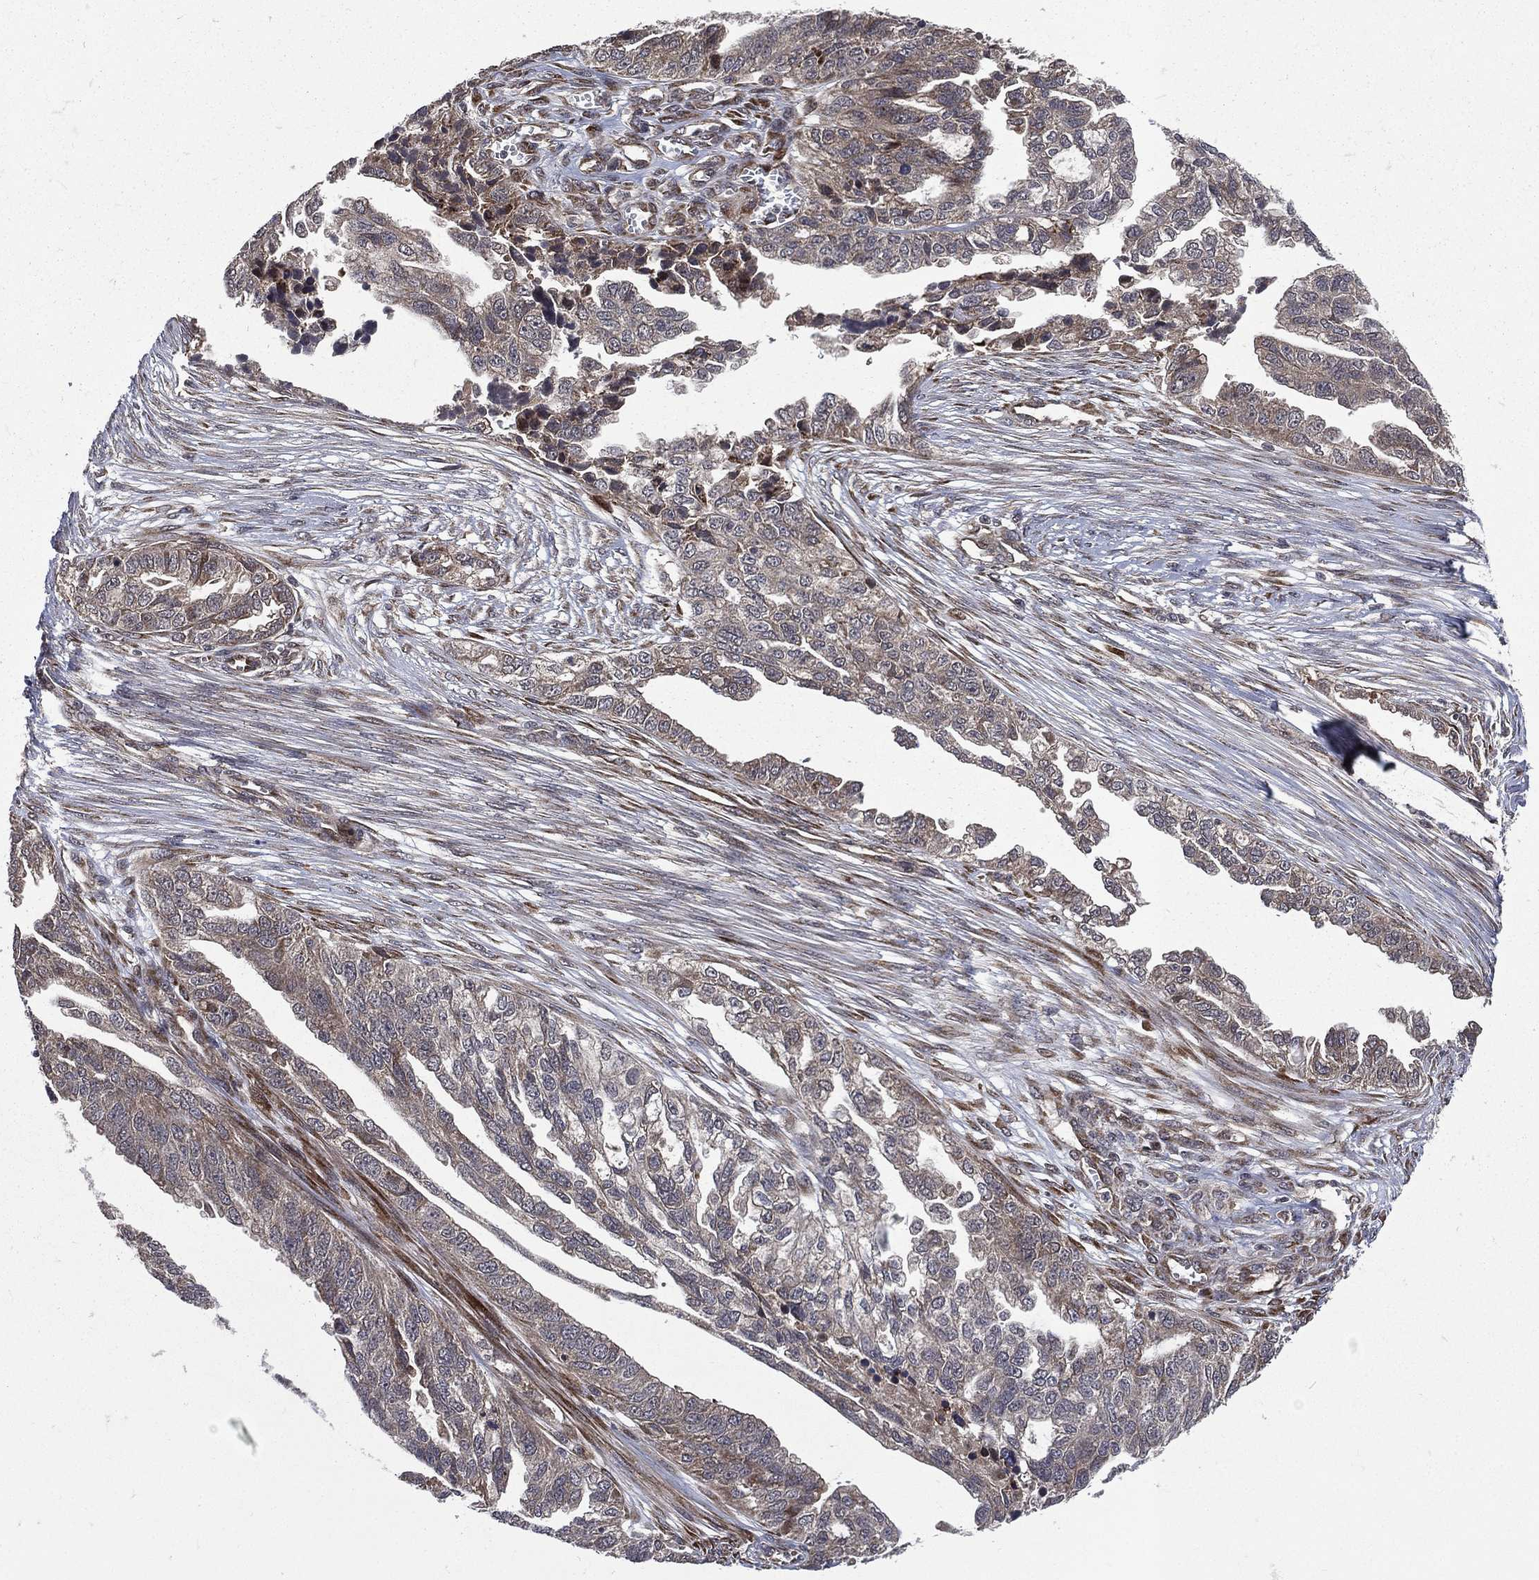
{"staining": {"intensity": "moderate", "quantity": "25%-75%", "location": "cytoplasmic/membranous"}, "tissue": "ovarian cancer", "cell_type": "Tumor cells", "image_type": "cancer", "snomed": [{"axis": "morphology", "description": "Cystadenocarcinoma, serous, NOS"}, {"axis": "topography", "description": "Ovary"}], "caption": "This image displays immunohistochemistry (IHC) staining of human ovarian serous cystadenocarcinoma, with medium moderate cytoplasmic/membranous staining in about 25%-75% of tumor cells.", "gene": "RAB11FIP4", "patient": {"sex": "female", "age": 51}}